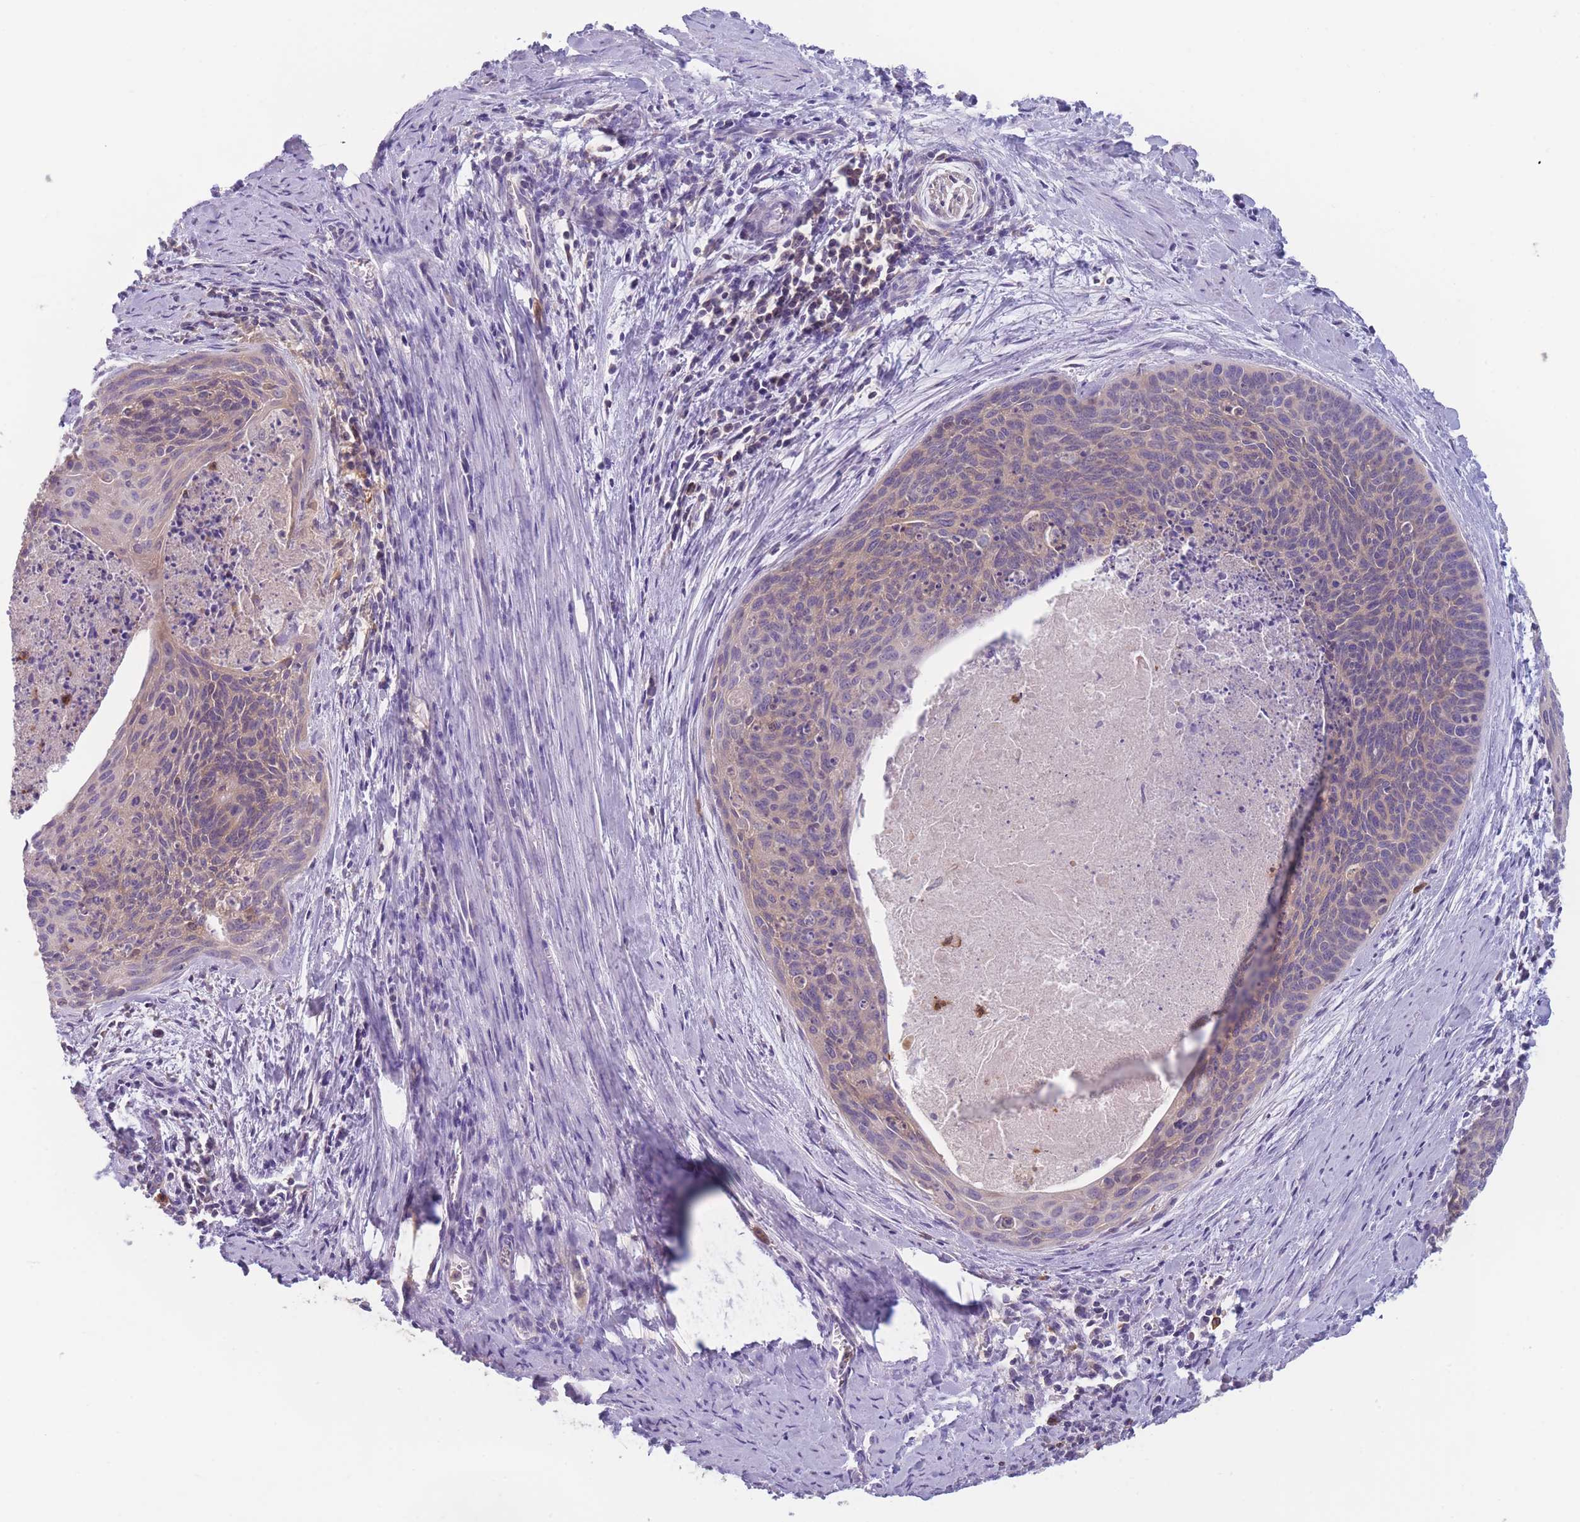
{"staining": {"intensity": "negative", "quantity": "none", "location": "none"}, "tissue": "cervical cancer", "cell_type": "Tumor cells", "image_type": "cancer", "snomed": [{"axis": "morphology", "description": "Squamous cell carcinoma, NOS"}, {"axis": "topography", "description": "Cervix"}], "caption": "Immunohistochemistry photomicrograph of neoplastic tissue: cervical squamous cell carcinoma stained with DAB (3,3'-diaminobenzidine) displays no significant protein staining in tumor cells.", "gene": "ST3GAL4", "patient": {"sex": "female", "age": 55}}